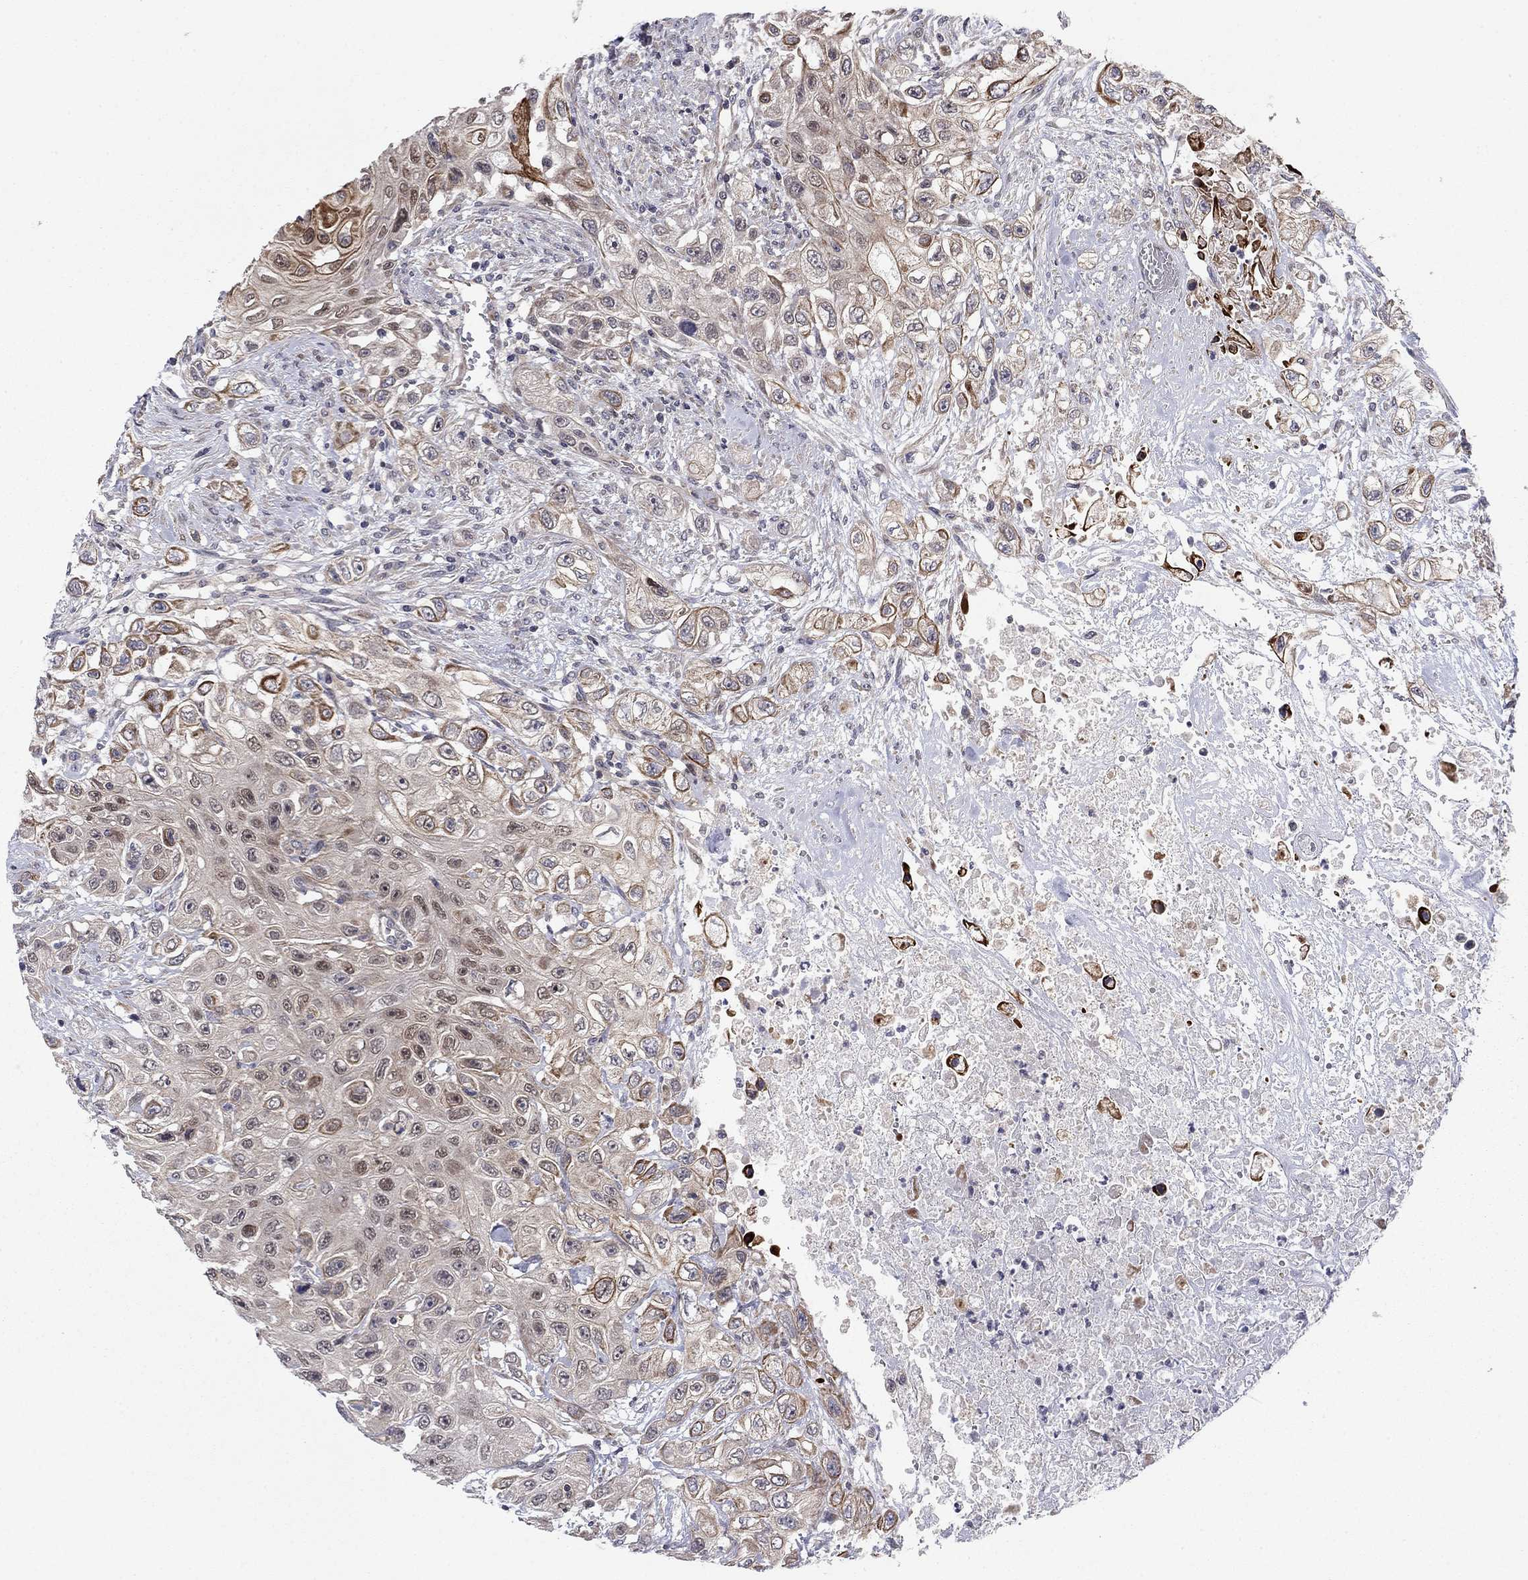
{"staining": {"intensity": "moderate", "quantity": "25%-75%", "location": "cytoplasmic/membranous,nuclear"}, "tissue": "urothelial cancer", "cell_type": "Tumor cells", "image_type": "cancer", "snomed": [{"axis": "morphology", "description": "Urothelial carcinoma, High grade"}, {"axis": "topography", "description": "Urinary bladder"}], "caption": "Tumor cells show moderate cytoplasmic/membranous and nuclear staining in about 25%-75% of cells in urothelial carcinoma (high-grade).", "gene": "BCL11A", "patient": {"sex": "female", "age": 56}}